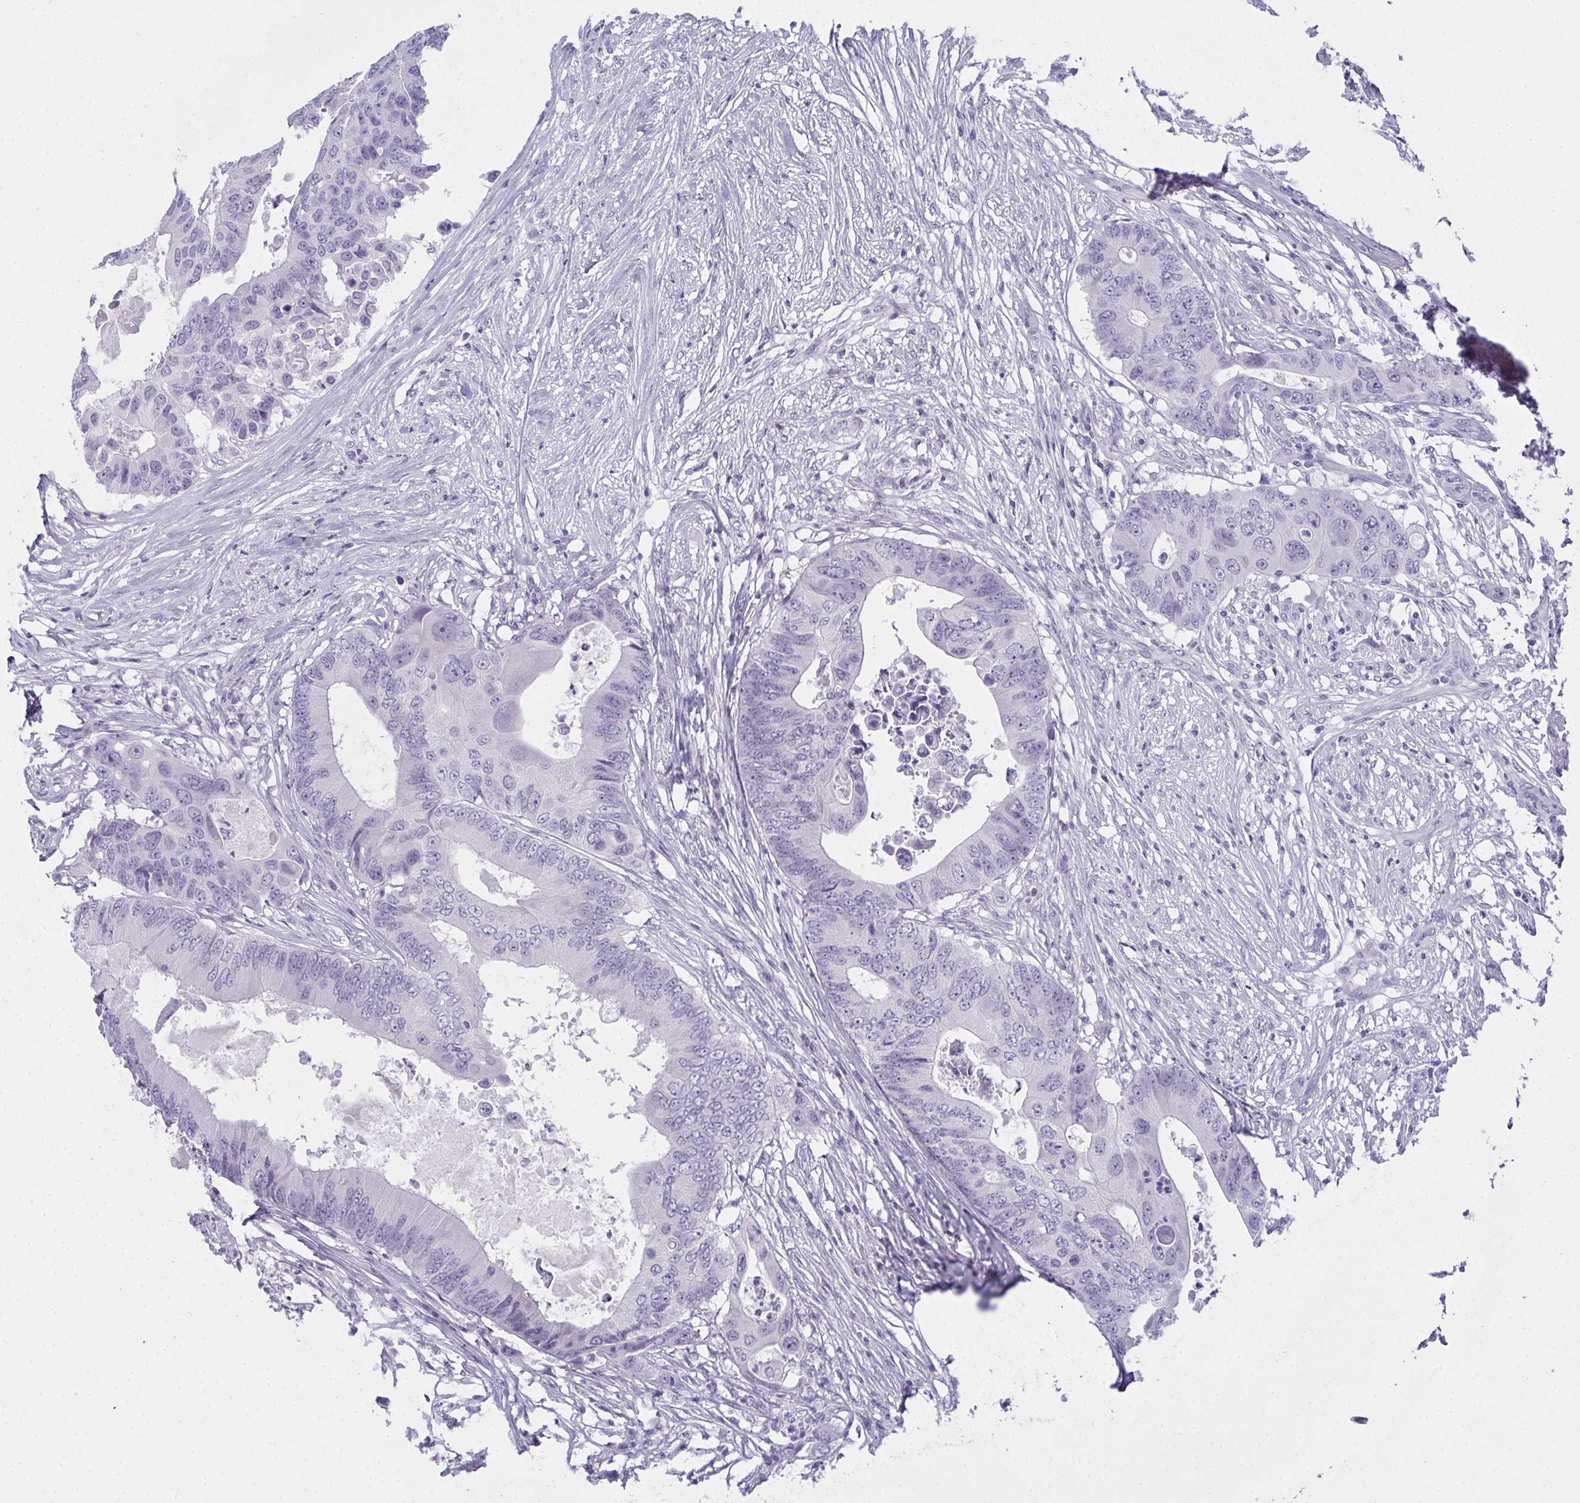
{"staining": {"intensity": "negative", "quantity": "none", "location": "none"}, "tissue": "colorectal cancer", "cell_type": "Tumor cells", "image_type": "cancer", "snomed": [{"axis": "morphology", "description": "Adenocarcinoma, NOS"}, {"axis": "topography", "description": "Colon"}], "caption": "Immunohistochemistry (IHC) histopathology image of human colorectal cancer stained for a protein (brown), which demonstrates no positivity in tumor cells. (Brightfield microscopy of DAB (3,3'-diaminobenzidine) immunohistochemistry at high magnification).", "gene": "SLC36A2", "patient": {"sex": "male", "age": 71}}